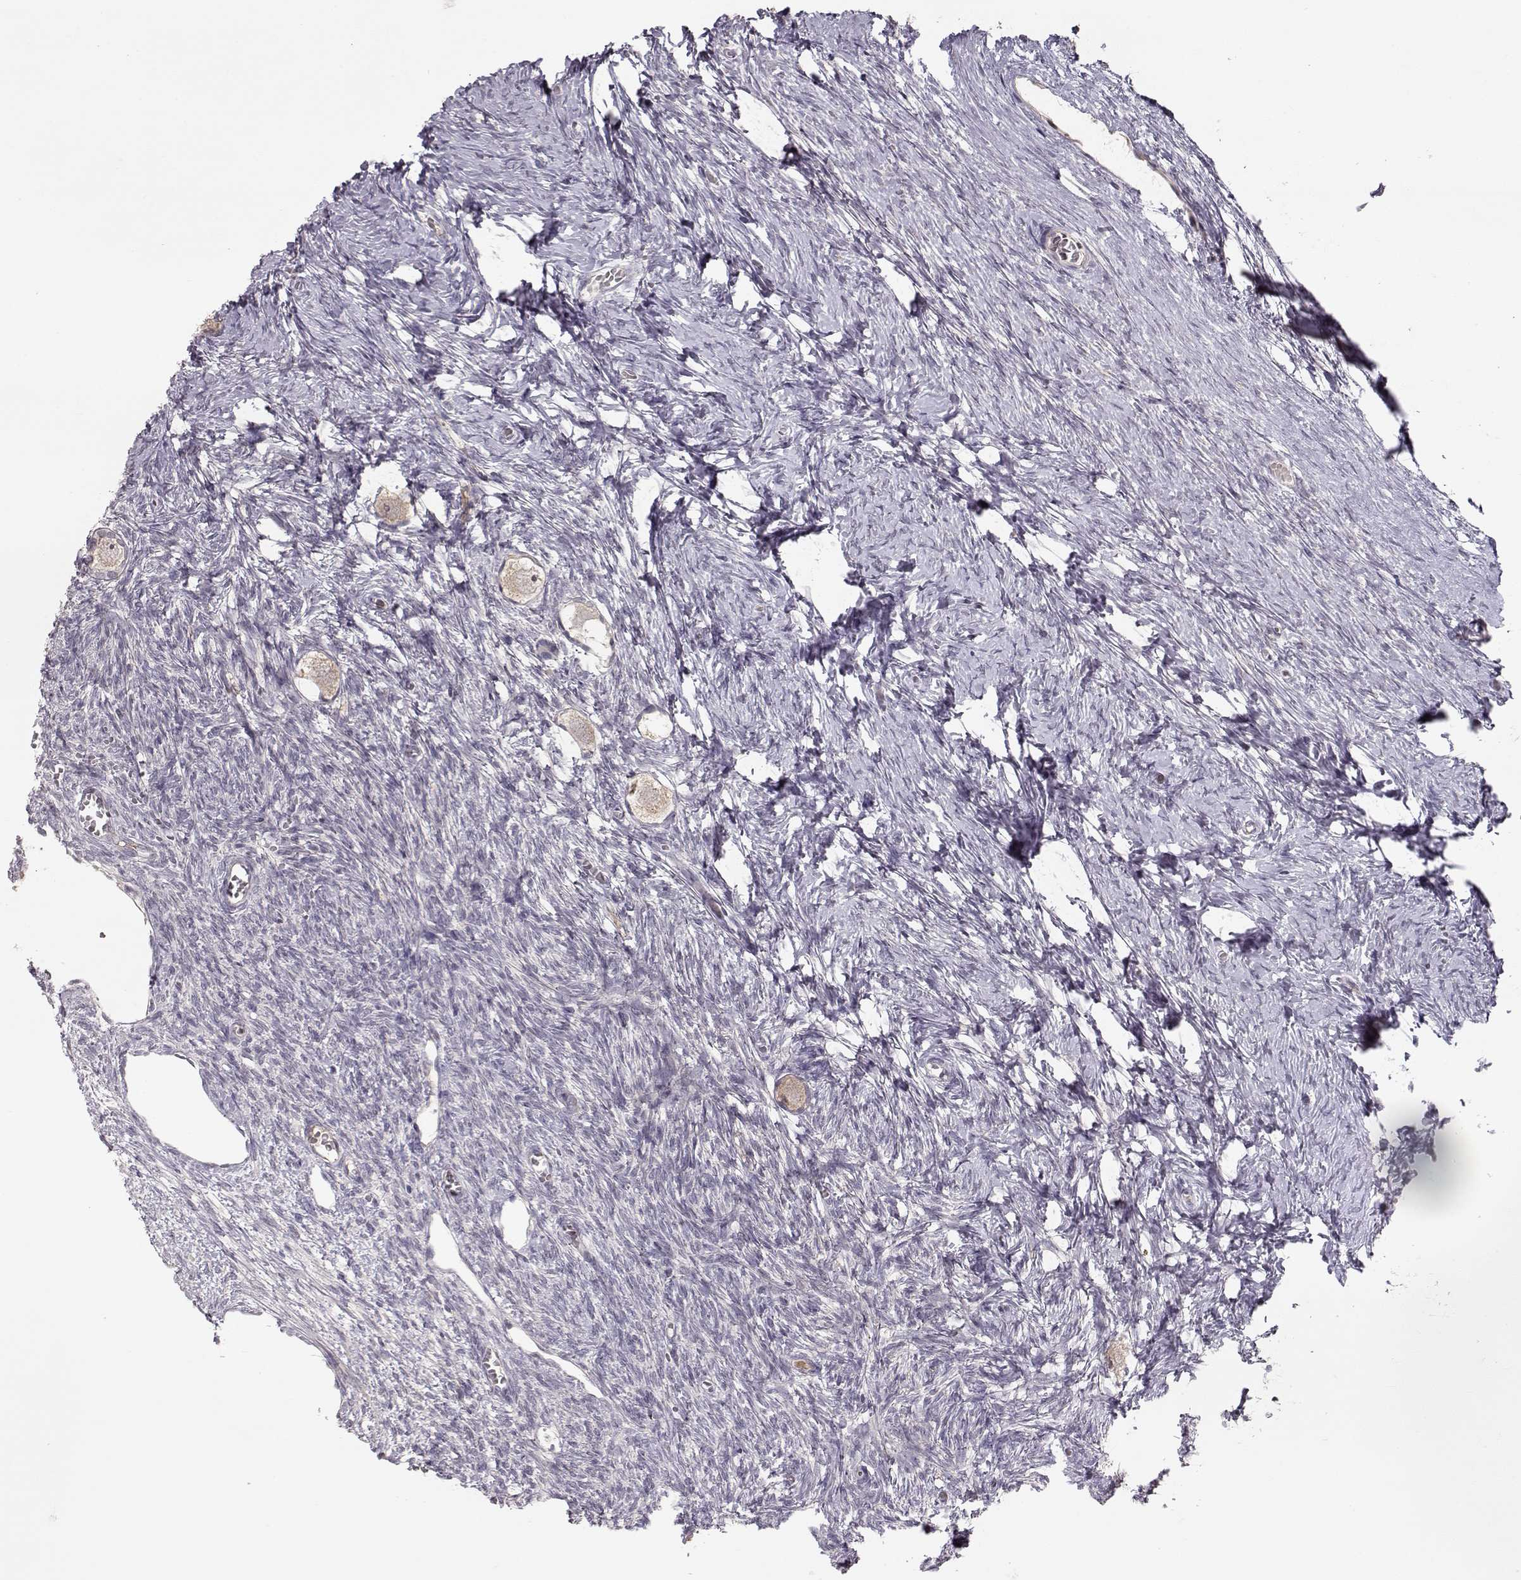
{"staining": {"intensity": "weak", "quantity": ">75%", "location": "cytoplasmic/membranous"}, "tissue": "ovary", "cell_type": "Follicle cells", "image_type": "normal", "snomed": [{"axis": "morphology", "description": "Normal tissue, NOS"}, {"axis": "topography", "description": "Ovary"}], "caption": "This image demonstrates immunohistochemistry staining of unremarkable human ovary, with low weak cytoplasmic/membranous positivity in about >75% of follicle cells.", "gene": "PNMT", "patient": {"sex": "female", "age": 27}}